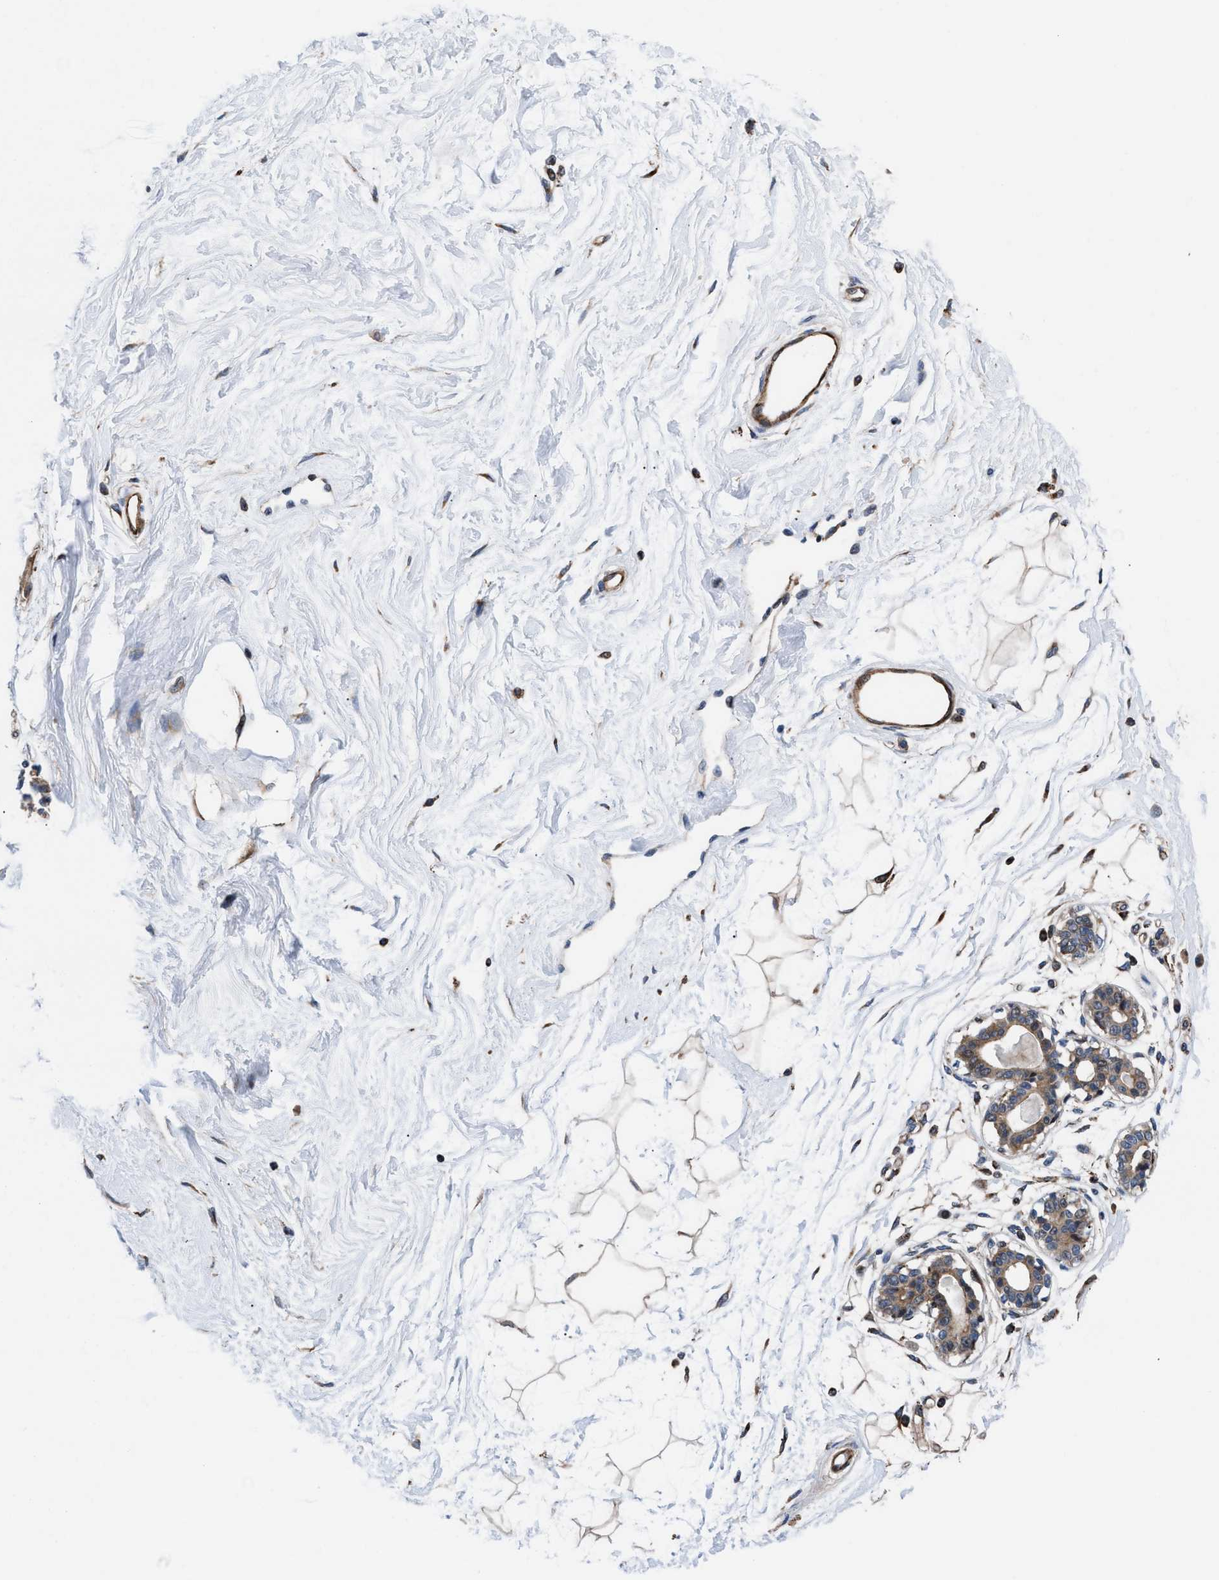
{"staining": {"intensity": "weak", "quantity": ">75%", "location": "cytoplasmic/membranous"}, "tissue": "breast", "cell_type": "Adipocytes", "image_type": "normal", "snomed": [{"axis": "morphology", "description": "Normal tissue, NOS"}, {"axis": "topography", "description": "Breast"}], "caption": "Weak cytoplasmic/membranous staining is present in about >75% of adipocytes in benign breast. (IHC, brightfield microscopy, high magnification).", "gene": "PRR15L", "patient": {"sex": "female", "age": 45}}